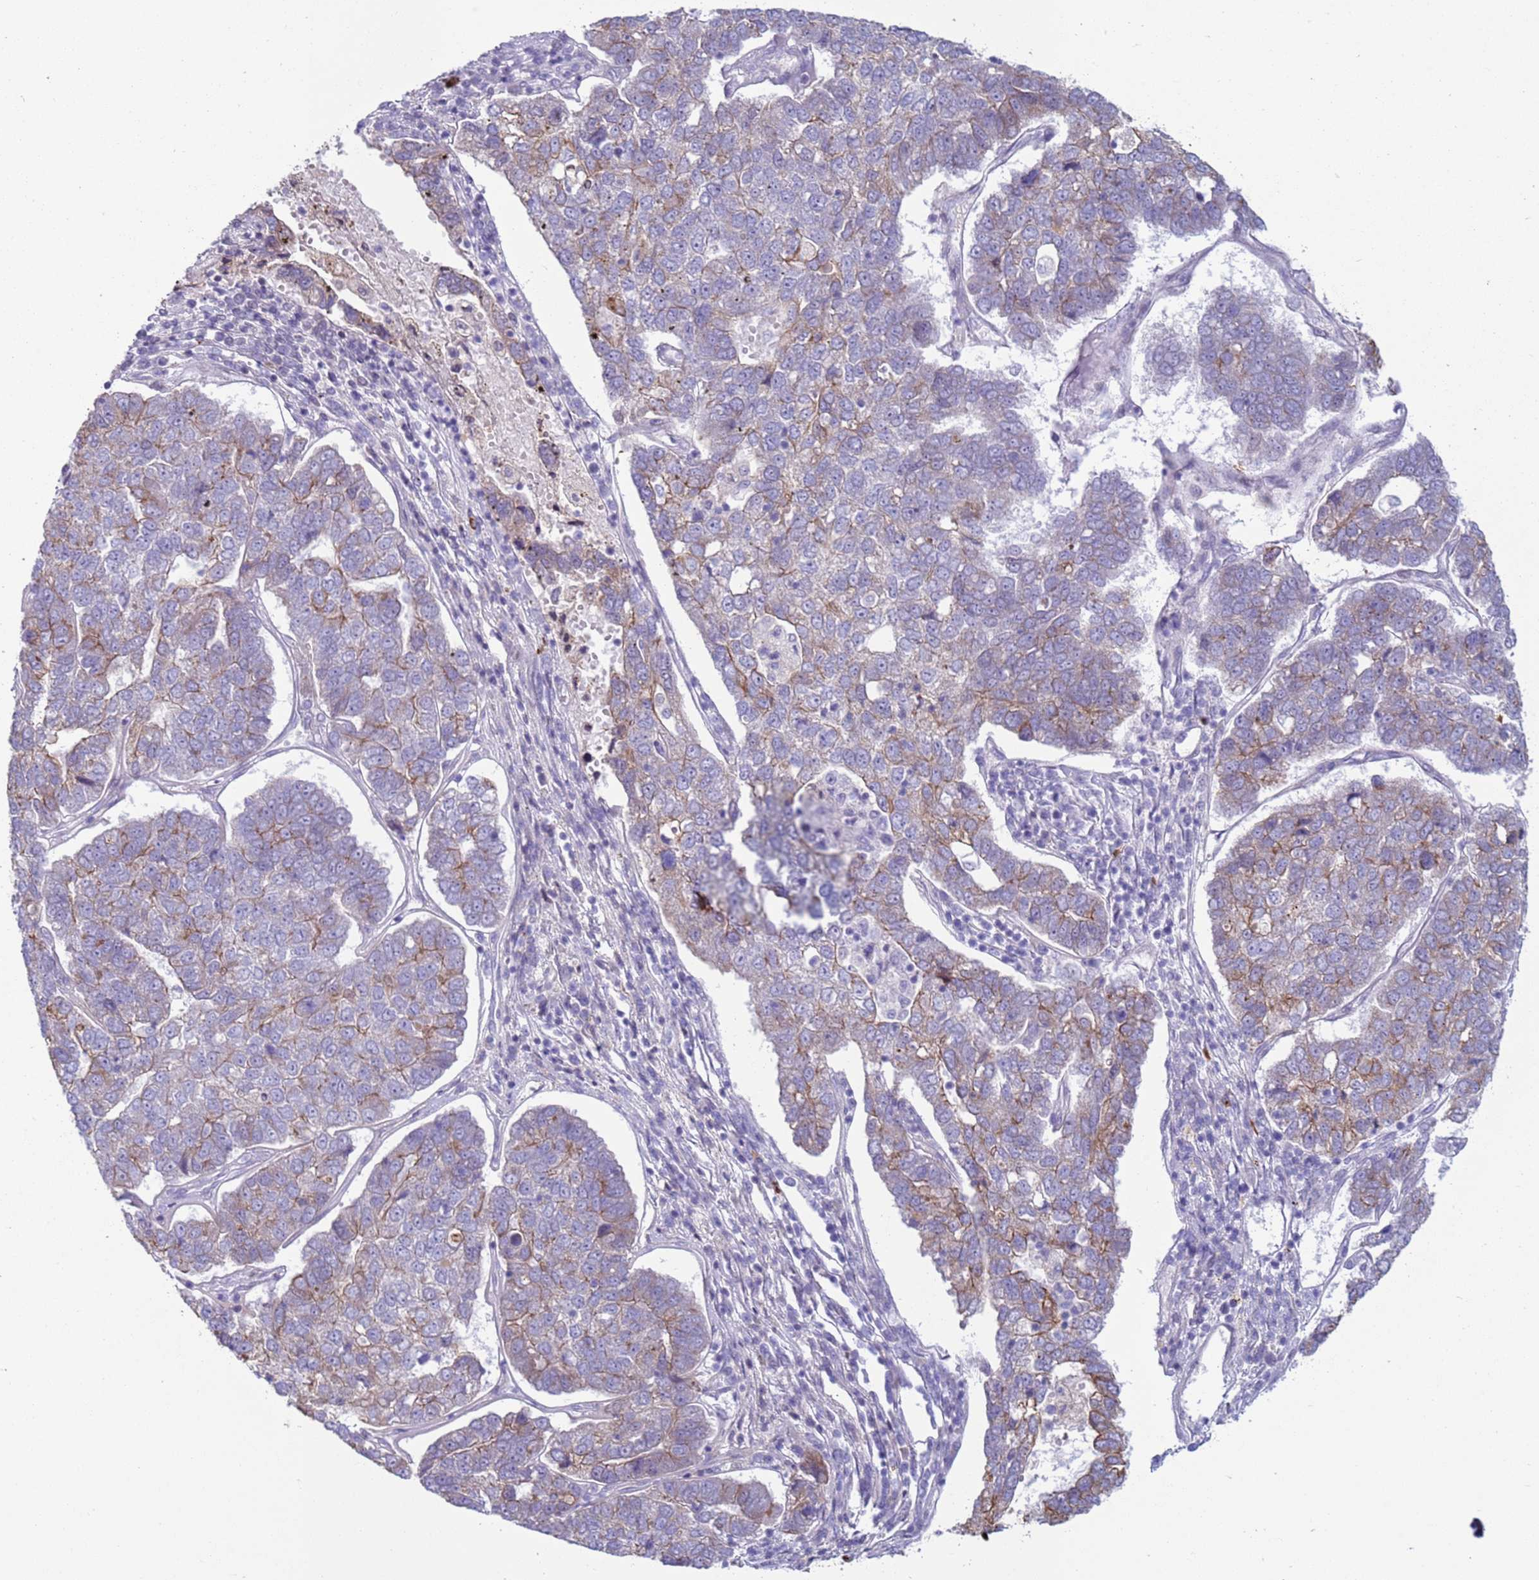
{"staining": {"intensity": "moderate", "quantity": "25%-75%", "location": "cytoplasmic/membranous"}, "tissue": "pancreatic cancer", "cell_type": "Tumor cells", "image_type": "cancer", "snomed": [{"axis": "morphology", "description": "Adenocarcinoma, NOS"}, {"axis": "topography", "description": "Pancreas"}], "caption": "Immunohistochemistry (IHC) (DAB (3,3'-diaminobenzidine)) staining of pancreatic cancer demonstrates moderate cytoplasmic/membranous protein staining in approximately 25%-75% of tumor cells.", "gene": "NPAP1", "patient": {"sex": "female", "age": 61}}